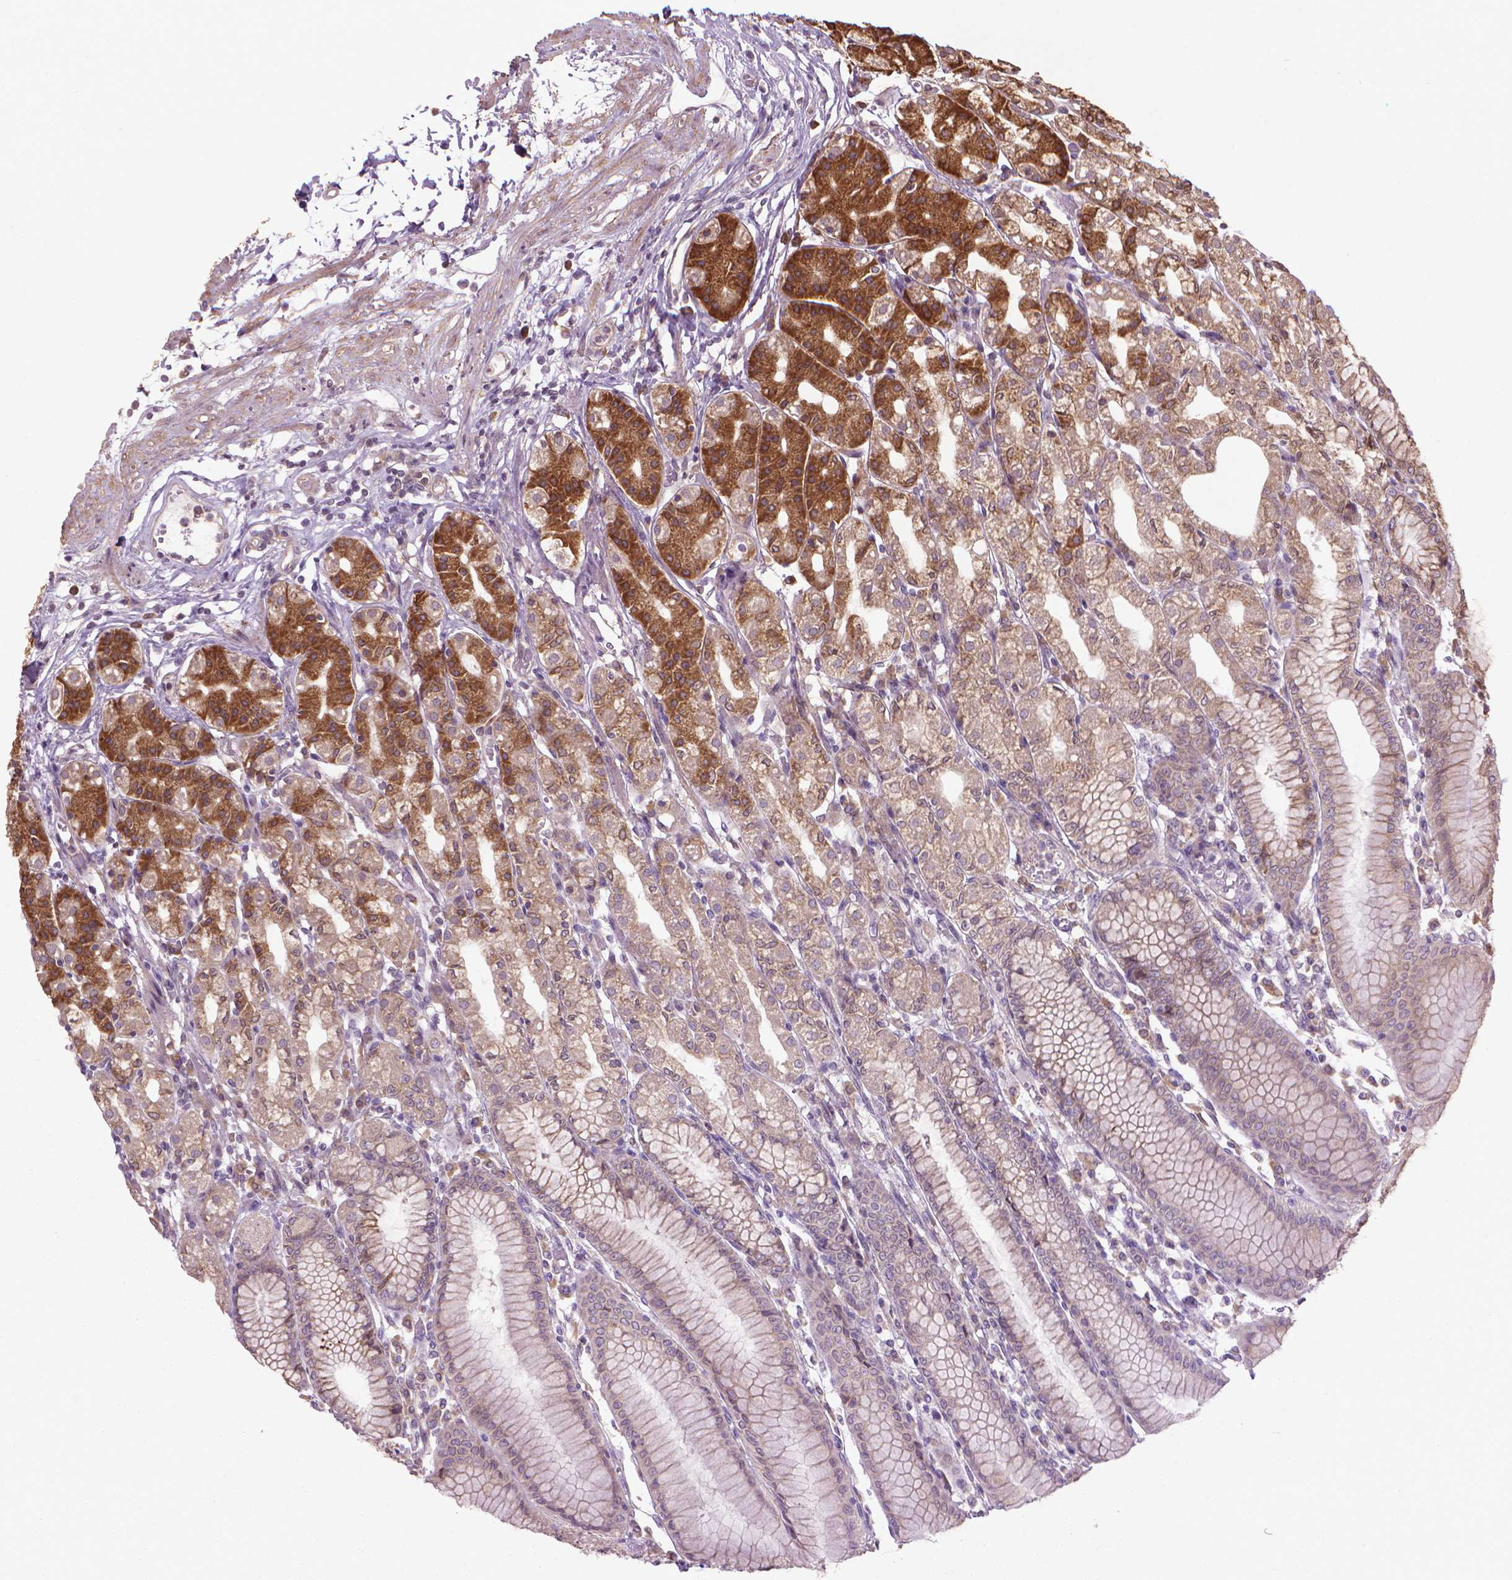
{"staining": {"intensity": "strong", "quantity": "25%-75%", "location": "cytoplasmic/membranous"}, "tissue": "stomach", "cell_type": "Glandular cells", "image_type": "normal", "snomed": [{"axis": "morphology", "description": "Normal tissue, NOS"}, {"axis": "topography", "description": "Skeletal muscle"}, {"axis": "topography", "description": "Stomach"}], "caption": "About 25%-75% of glandular cells in normal stomach exhibit strong cytoplasmic/membranous protein expression as visualized by brown immunohistochemical staining.", "gene": "GAS1", "patient": {"sex": "female", "age": 57}}